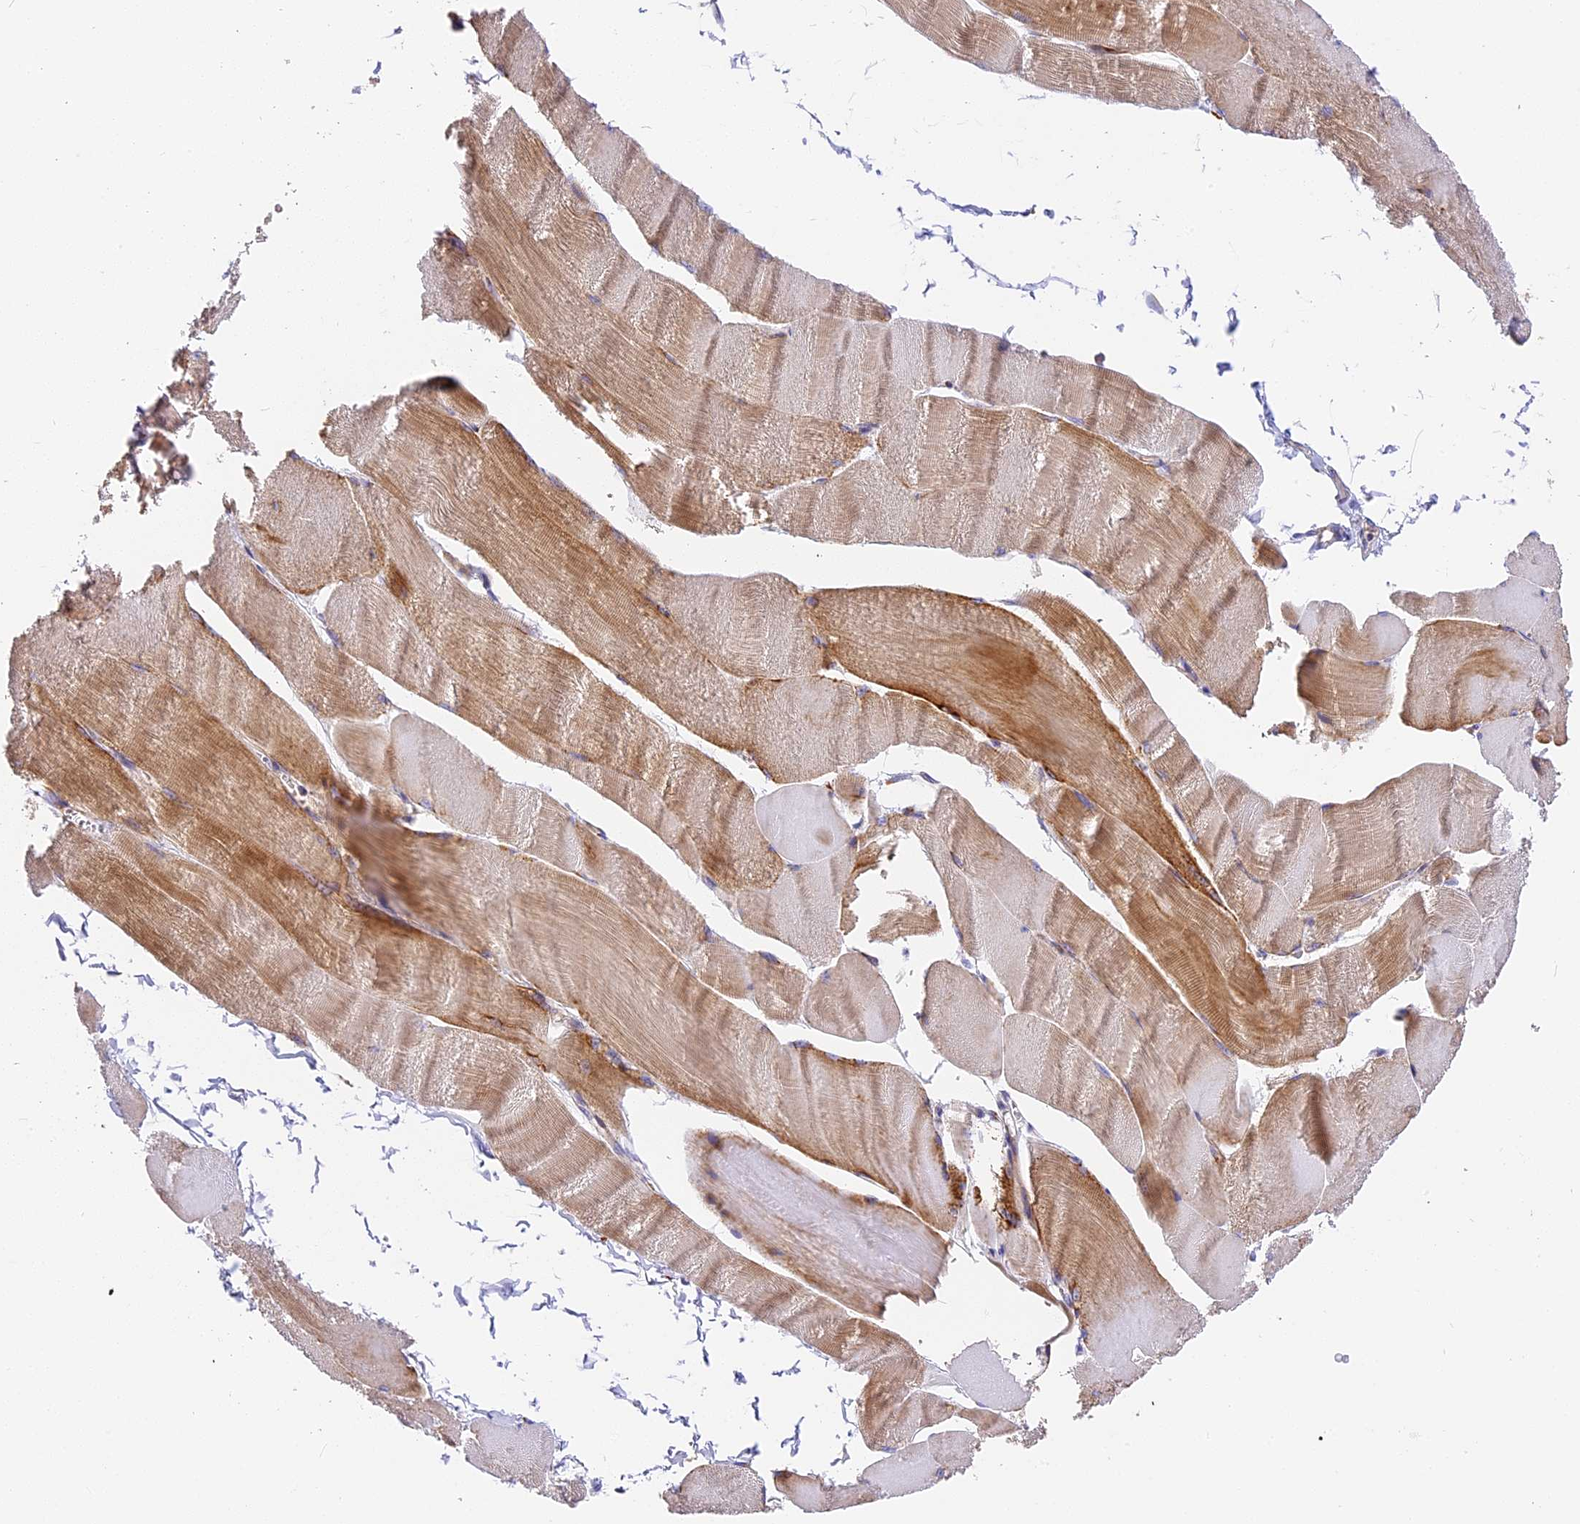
{"staining": {"intensity": "moderate", "quantity": ">75%", "location": "cytoplasmic/membranous"}, "tissue": "skeletal muscle", "cell_type": "Myocytes", "image_type": "normal", "snomed": [{"axis": "morphology", "description": "Normal tissue, NOS"}, {"axis": "morphology", "description": "Basal cell carcinoma"}, {"axis": "topography", "description": "Skeletal muscle"}], "caption": "Protein expression analysis of benign human skeletal muscle reveals moderate cytoplasmic/membranous expression in approximately >75% of myocytes.", "gene": "MRAS", "patient": {"sex": "female", "age": 64}}